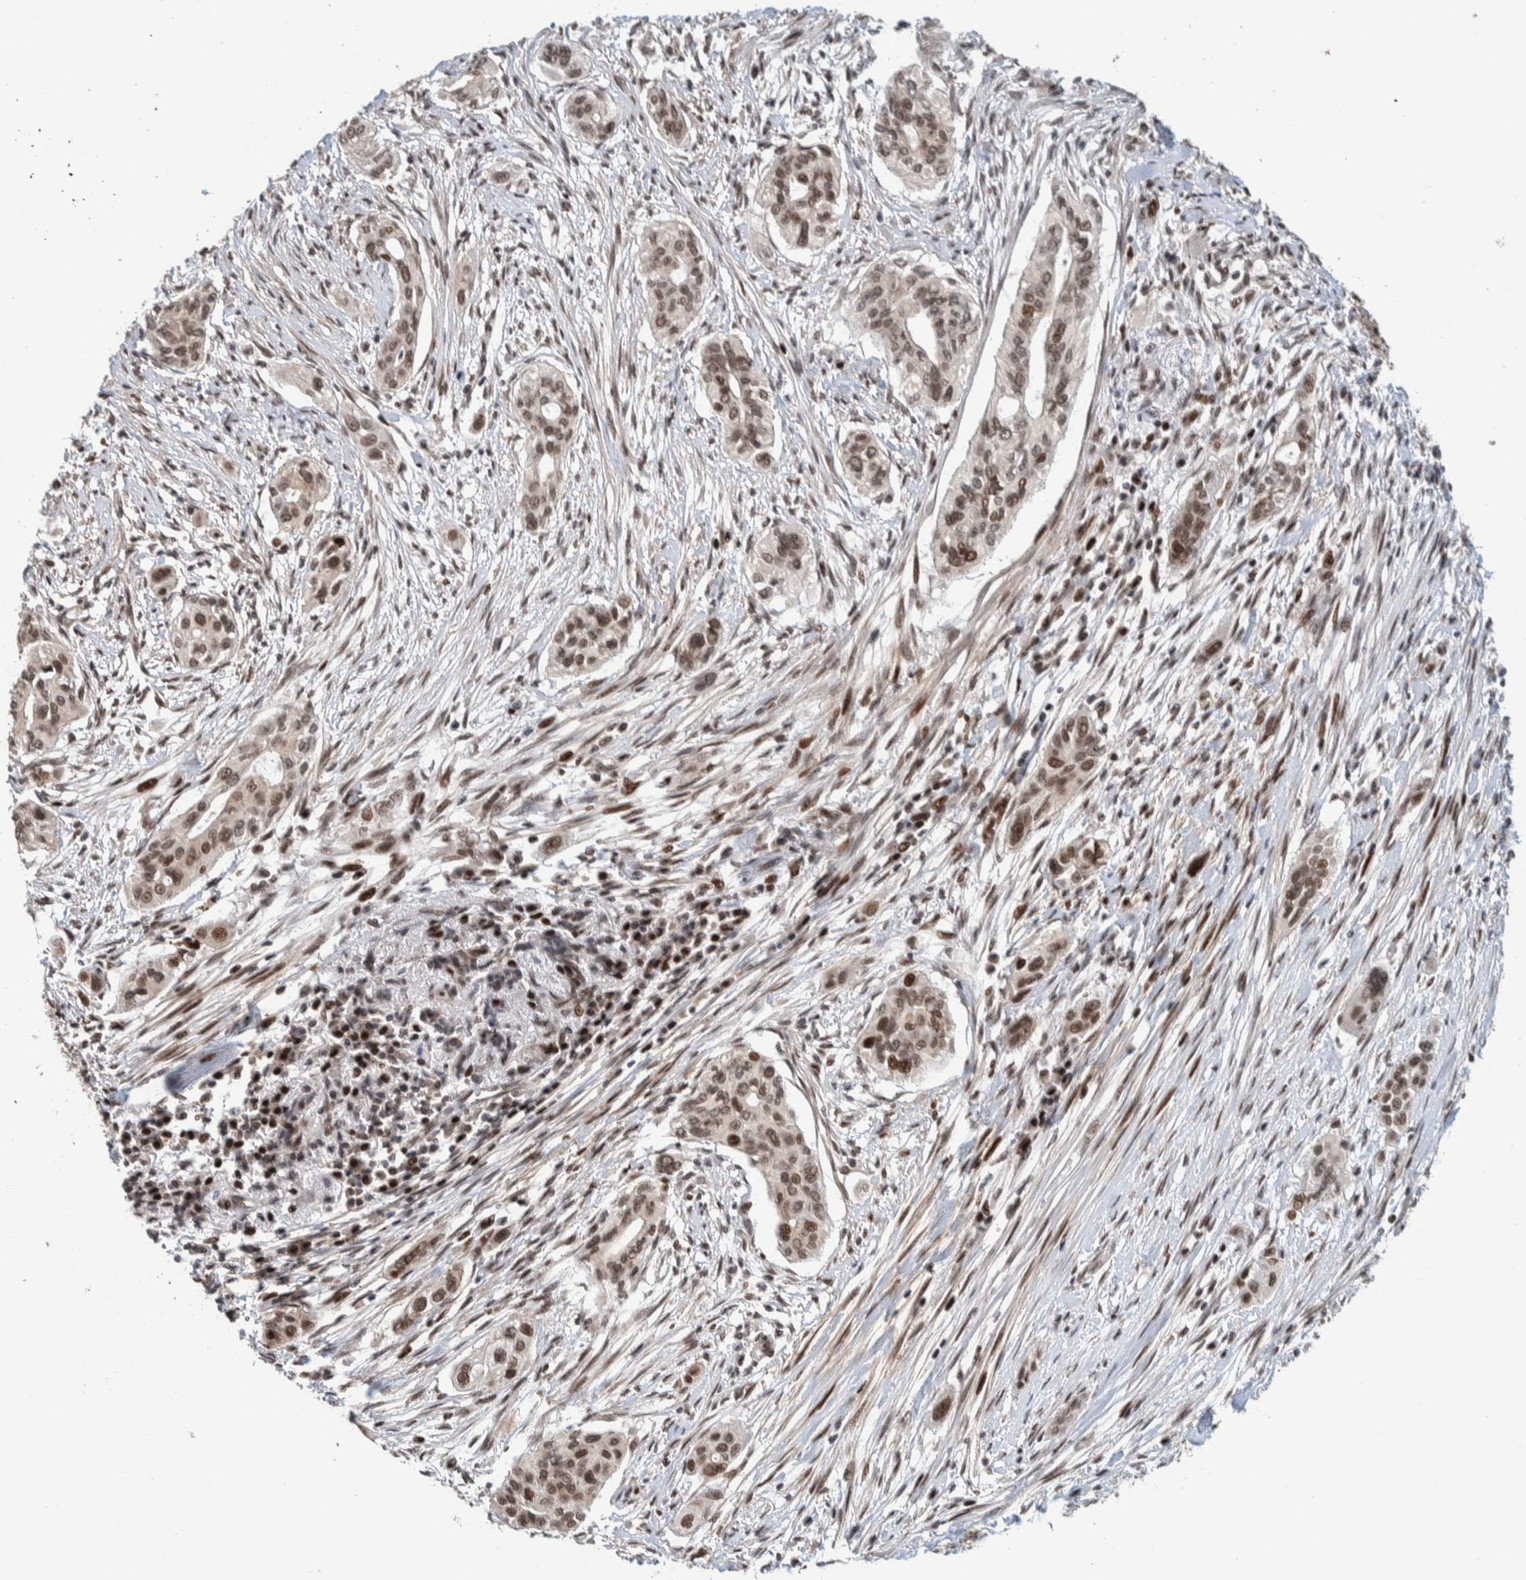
{"staining": {"intensity": "moderate", "quantity": "25%-75%", "location": "nuclear"}, "tissue": "pancreatic cancer", "cell_type": "Tumor cells", "image_type": "cancer", "snomed": [{"axis": "morphology", "description": "Adenocarcinoma, NOS"}, {"axis": "topography", "description": "Pancreas"}], "caption": "Tumor cells show moderate nuclear positivity in approximately 25%-75% of cells in adenocarcinoma (pancreatic).", "gene": "CHD4", "patient": {"sex": "female", "age": 60}}